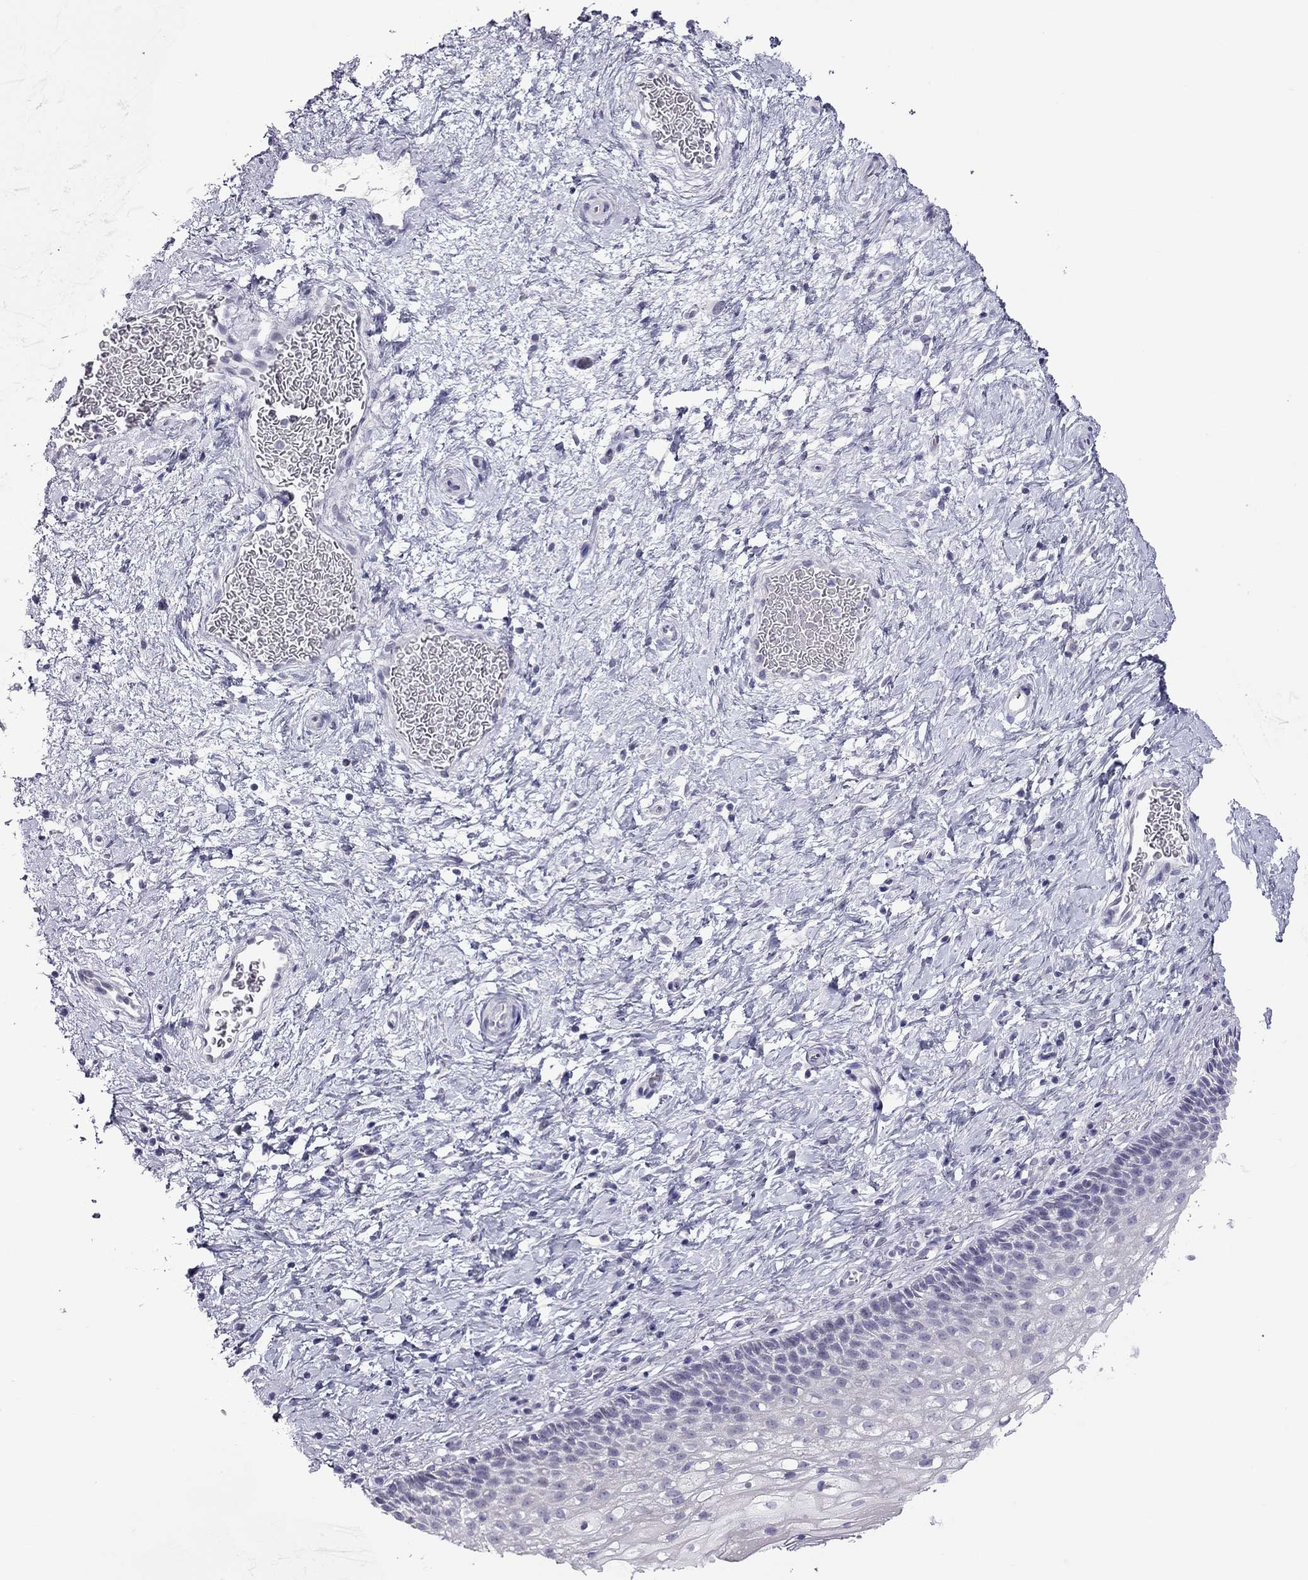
{"staining": {"intensity": "negative", "quantity": "none", "location": "none"}, "tissue": "cervix", "cell_type": "Glandular cells", "image_type": "normal", "snomed": [{"axis": "morphology", "description": "Normal tissue, NOS"}, {"axis": "topography", "description": "Cervix"}], "caption": "The histopathology image demonstrates no staining of glandular cells in benign cervix.", "gene": "TEX14", "patient": {"sex": "female", "age": 34}}